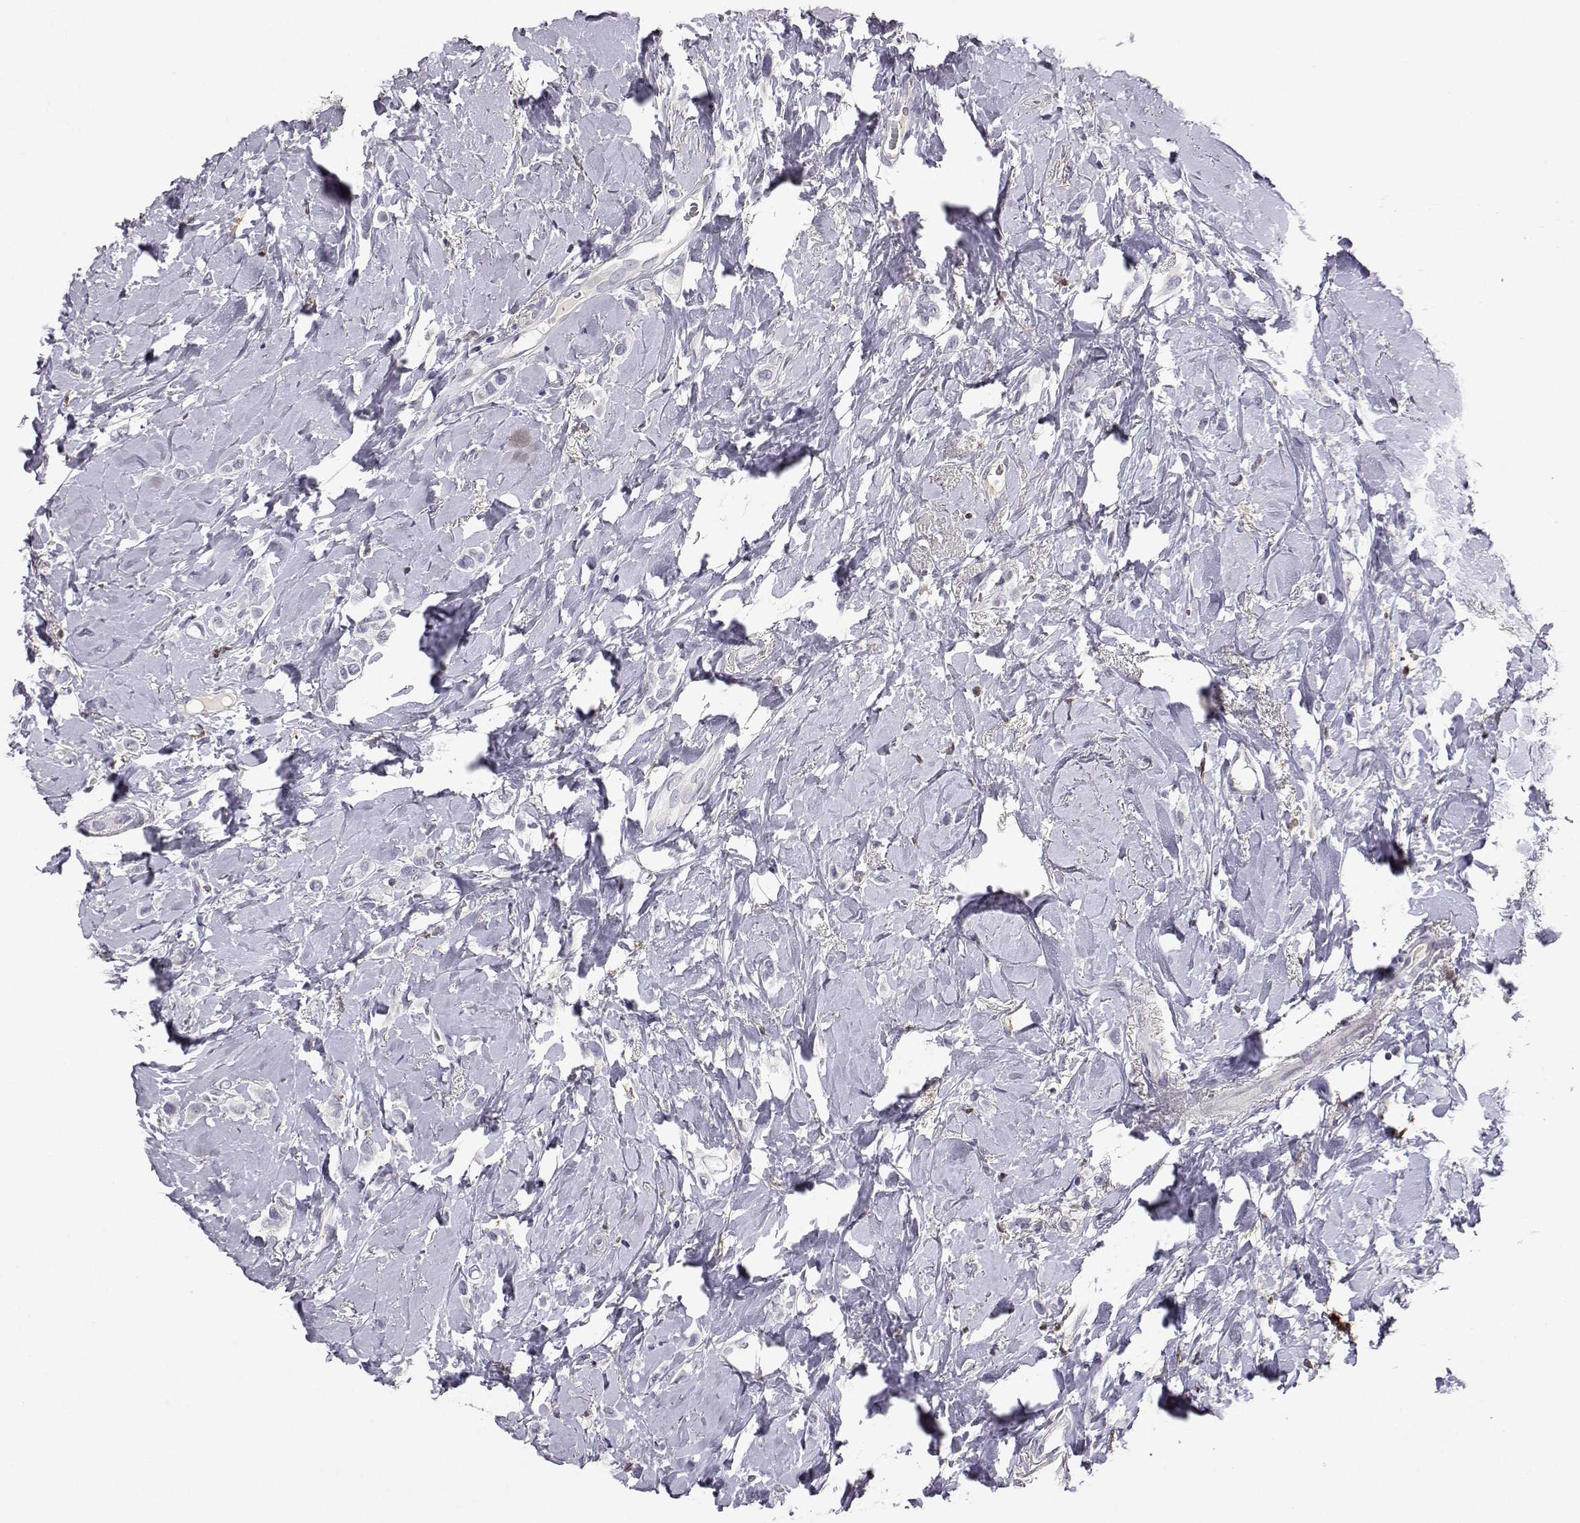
{"staining": {"intensity": "negative", "quantity": "none", "location": "none"}, "tissue": "breast cancer", "cell_type": "Tumor cells", "image_type": "cancer", "snomed": [{"axis": "morphology", "description": "Lobular carcinoma"}, {"axis": "topography", "description": "Breast"}], "caption": "The micrograph demonstrates no staining of tumor cells in breast lobular carcinoma. (Stains: DAB (3,3'-diaminobenzidine) immunohistochemistry with hematoxylin counter stain, Microscopy: brightfield microscopy at high magnification).", "gene": "AKR1B1", "patient": {"sex": "female", "age": 66}}